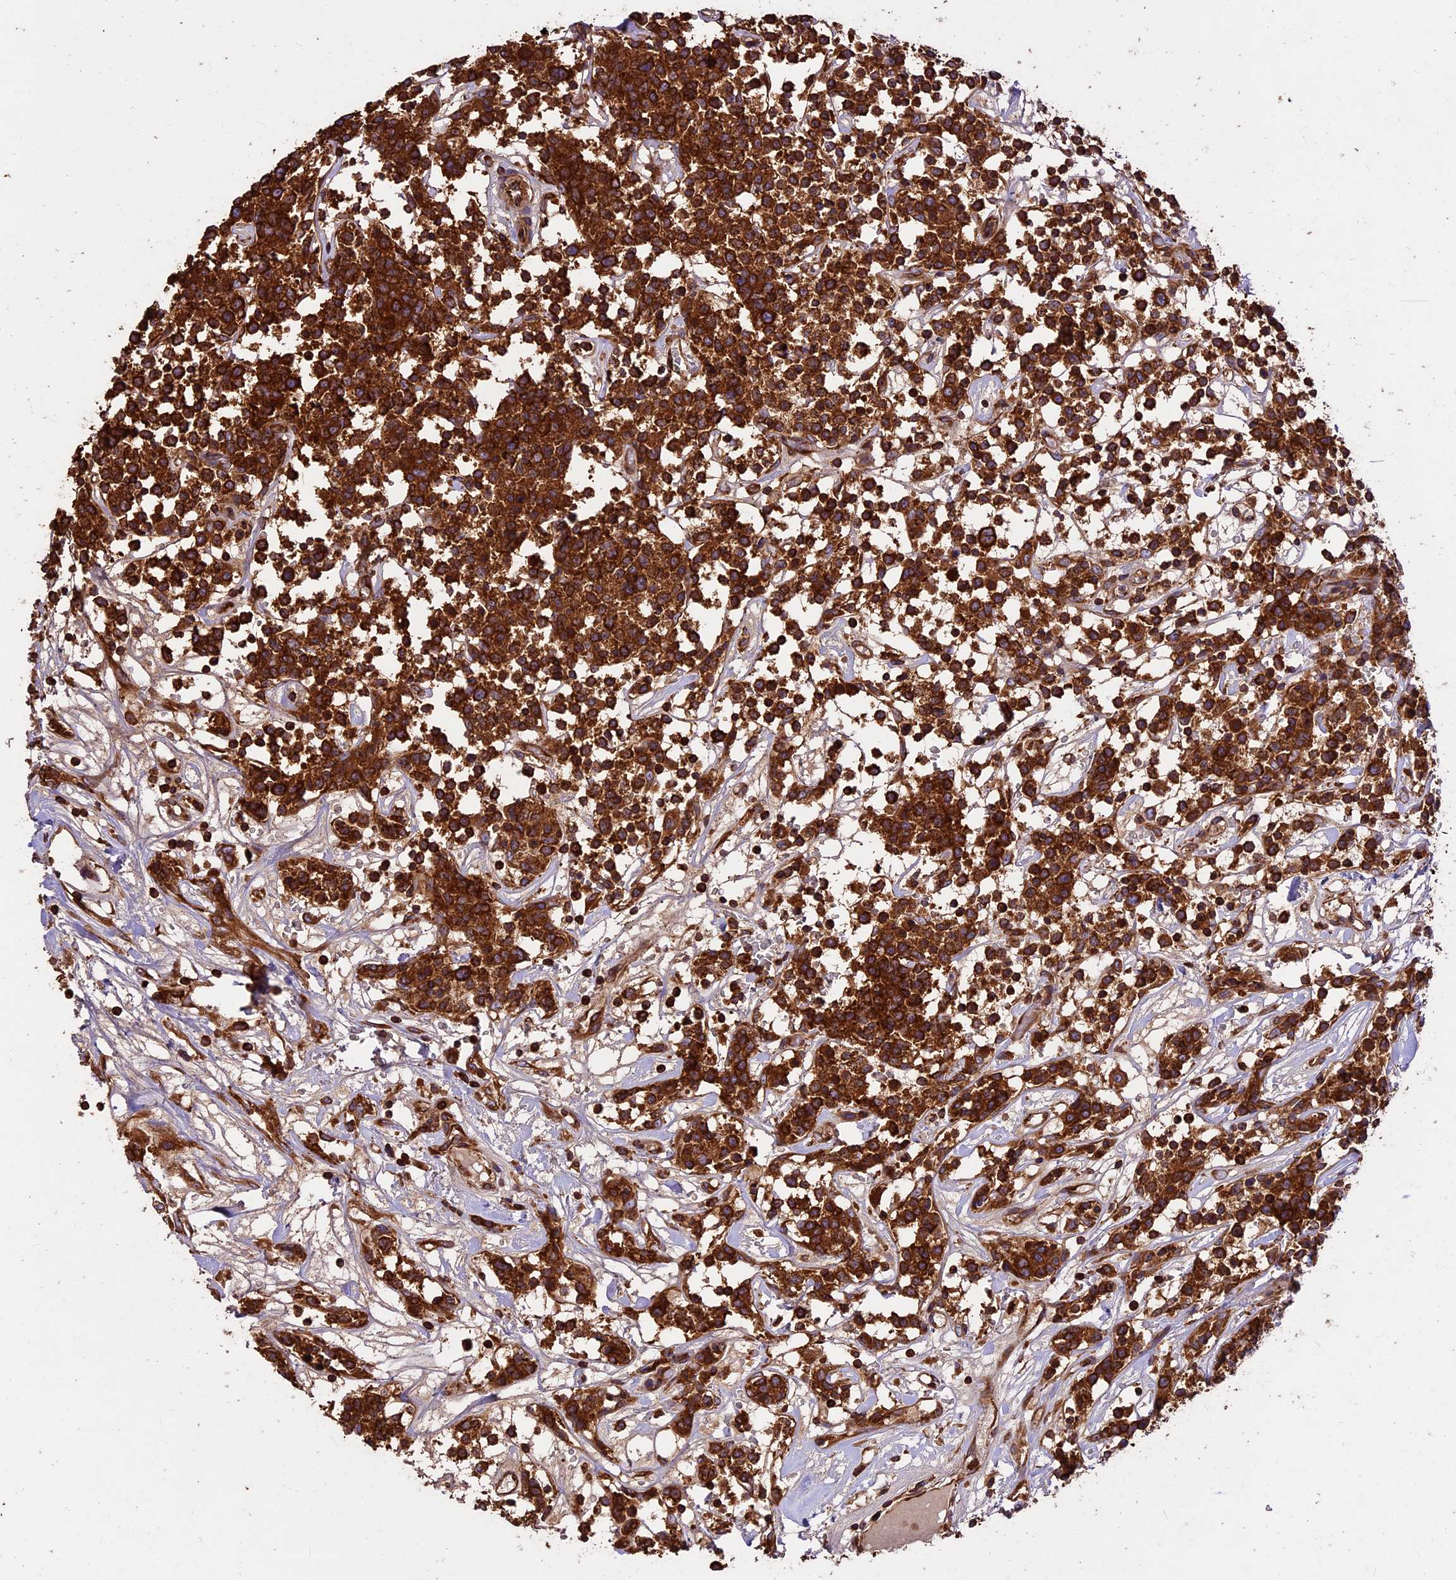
{"staining": {"intensity": "strong", "quantity": ">75%", "location": "cytoplasmic/membranous"}, "tissue": "lymphoma", "cell_type": "Tumor cells", "image_type": "cancer", "snomed": [{"axis": "morphology", "description": "Malignant lymphoma, non-Hodgkin's type, Low grade"}, {"axis": "topography", "description": "Small intestine"}], "caption": "This micrograph displays lymphoma stained with IHC to label a protein in brown. The cytoplasmic/membranous of tumor cells show strong positivity for the protein. Nuclei are counter-stained blue.", "gene": "KARS1", "patient": {"sex": "female", "age": 59}}